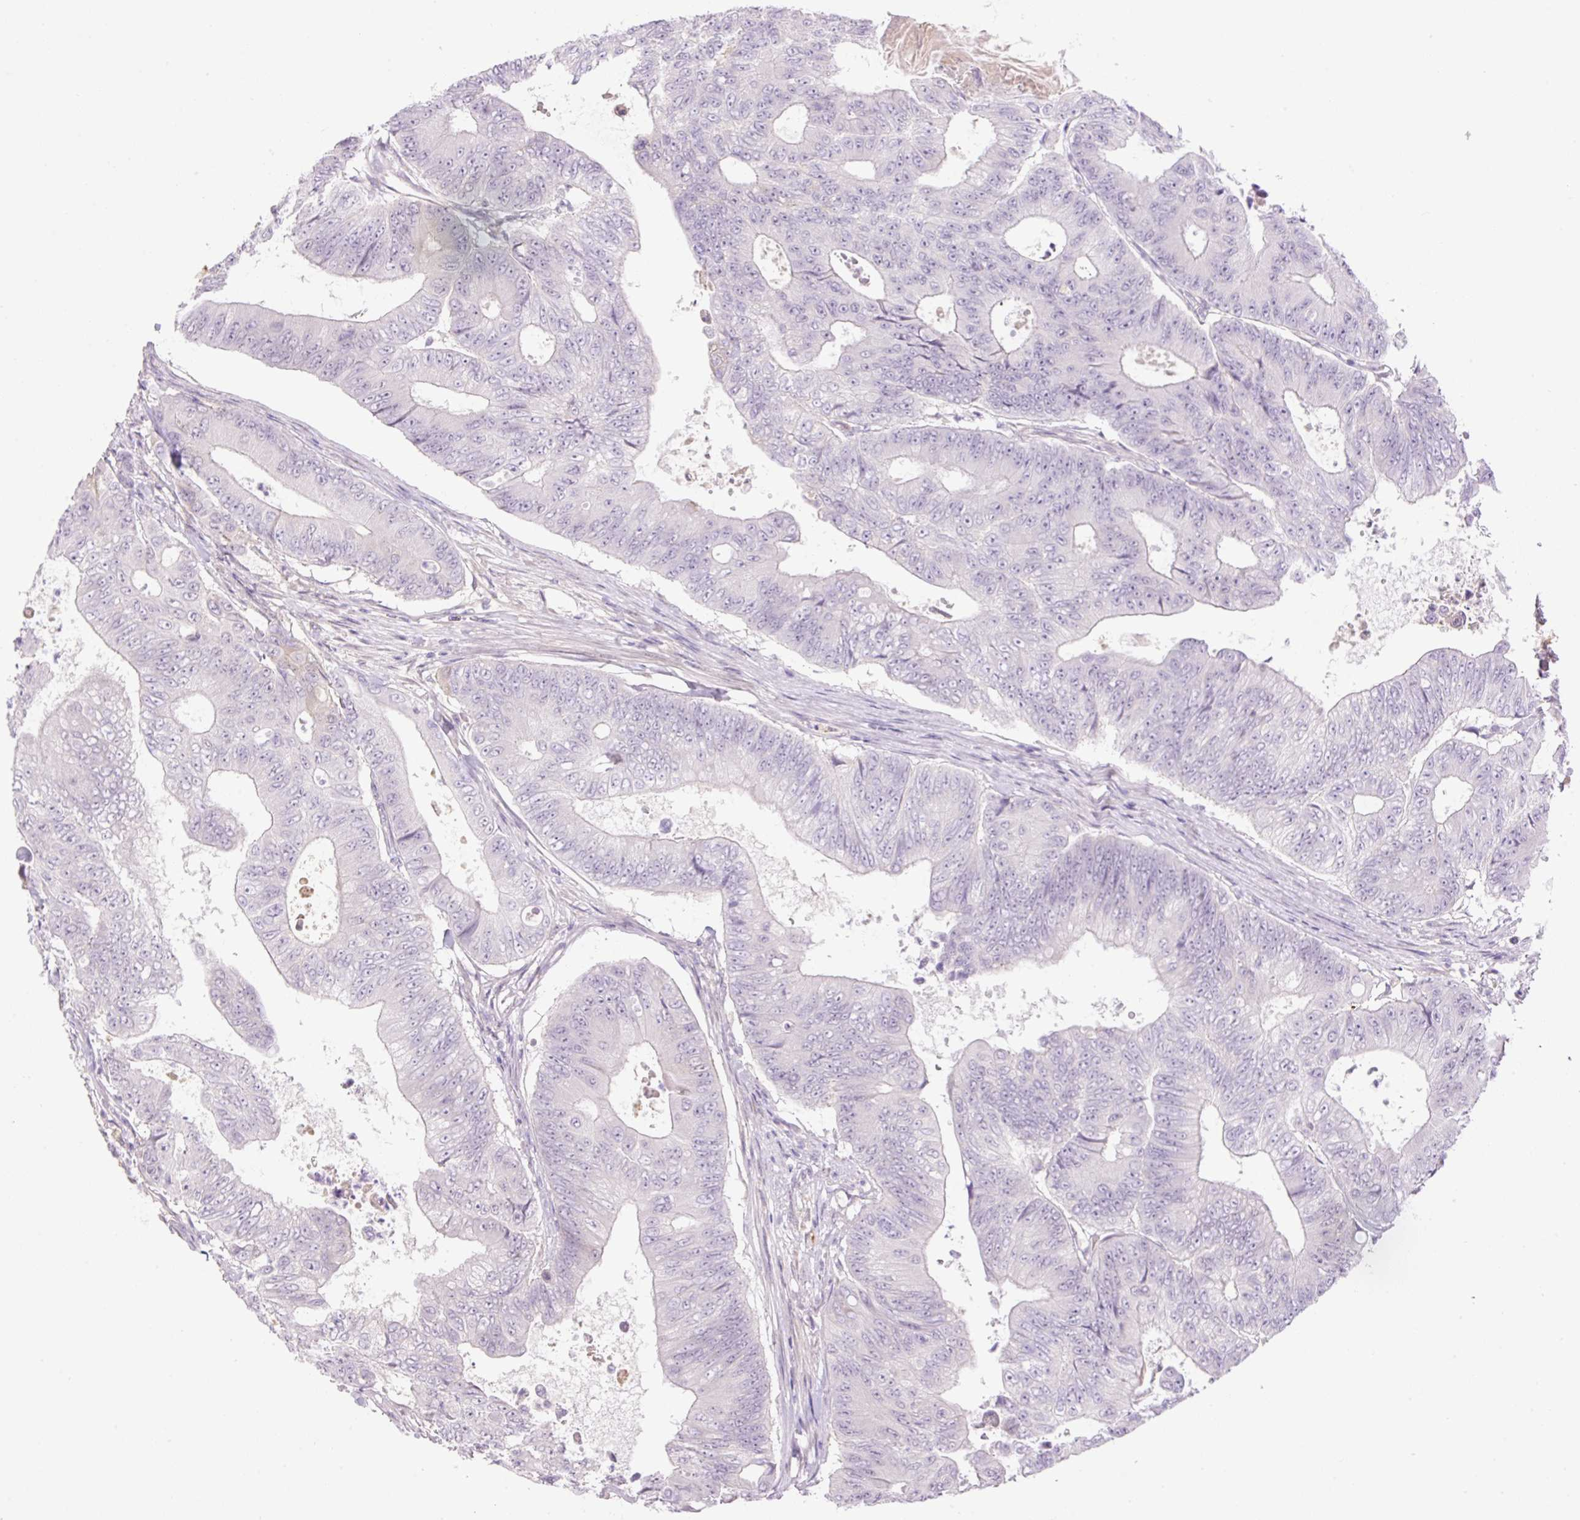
{"staining": {"intensity": "negative", "quantity": "none", "location": "none"}, "tissue": "colorectal cancer", "cell_type": "Tumor cells", "image_type": "cancer", "snomed": [{"axis": "morphology", "description": "Adenocarcinoma, NOS"}, {"axis": "topography", "description": "Colon"}], "caption": "Tumor cells are negative for brown protein staining in adenocarcinoma (colorectal).", "gene": "HABP4", "patient": {"sex": "female", "age": 48}}